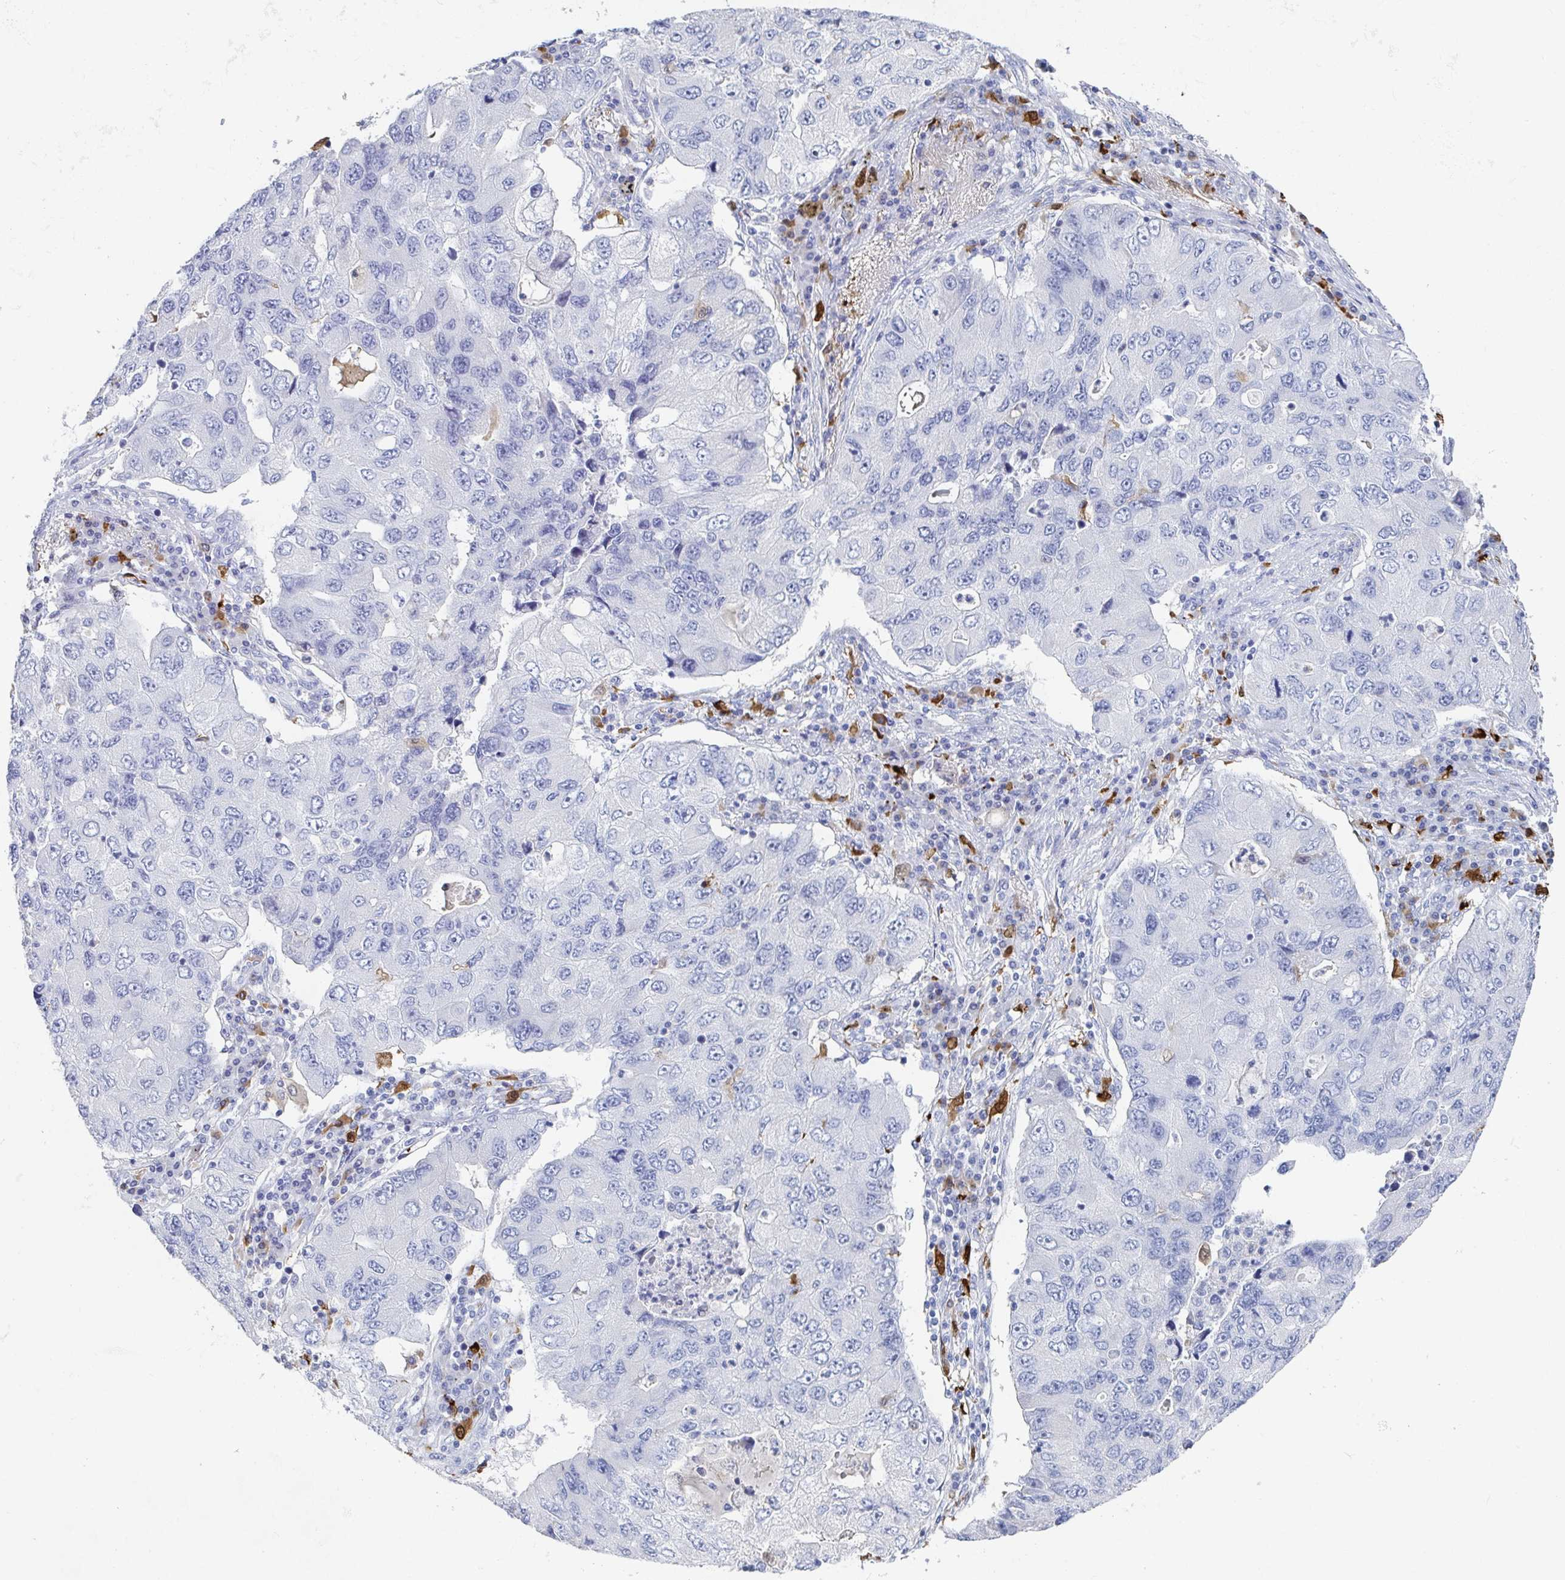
{"staining": {"intensity": "negative", "quantity": "none", "location": "none"}, "tissue": "lung cancer", "cell_type": "Tumor cells", "image_type": "cancer", "snomed": [{"axis": "morphology", "description": "Adenocarcinoma, NOS"}, {"axis": "morphology", "description": "Adenocarcinoma, metastatic, NOS"}, {"axis": "topography", "description": "Lymph node"}, {"axis": "topography", "description": "Lung"}], "caption": "DAB (3,3'-diaminobenzidine) immunohistochemical staining of adenocarcinoma (lung) displays no significant expression in tumor cells.", "gene": "OR2A4", "patient": {"sex": "female", "age": 54}}